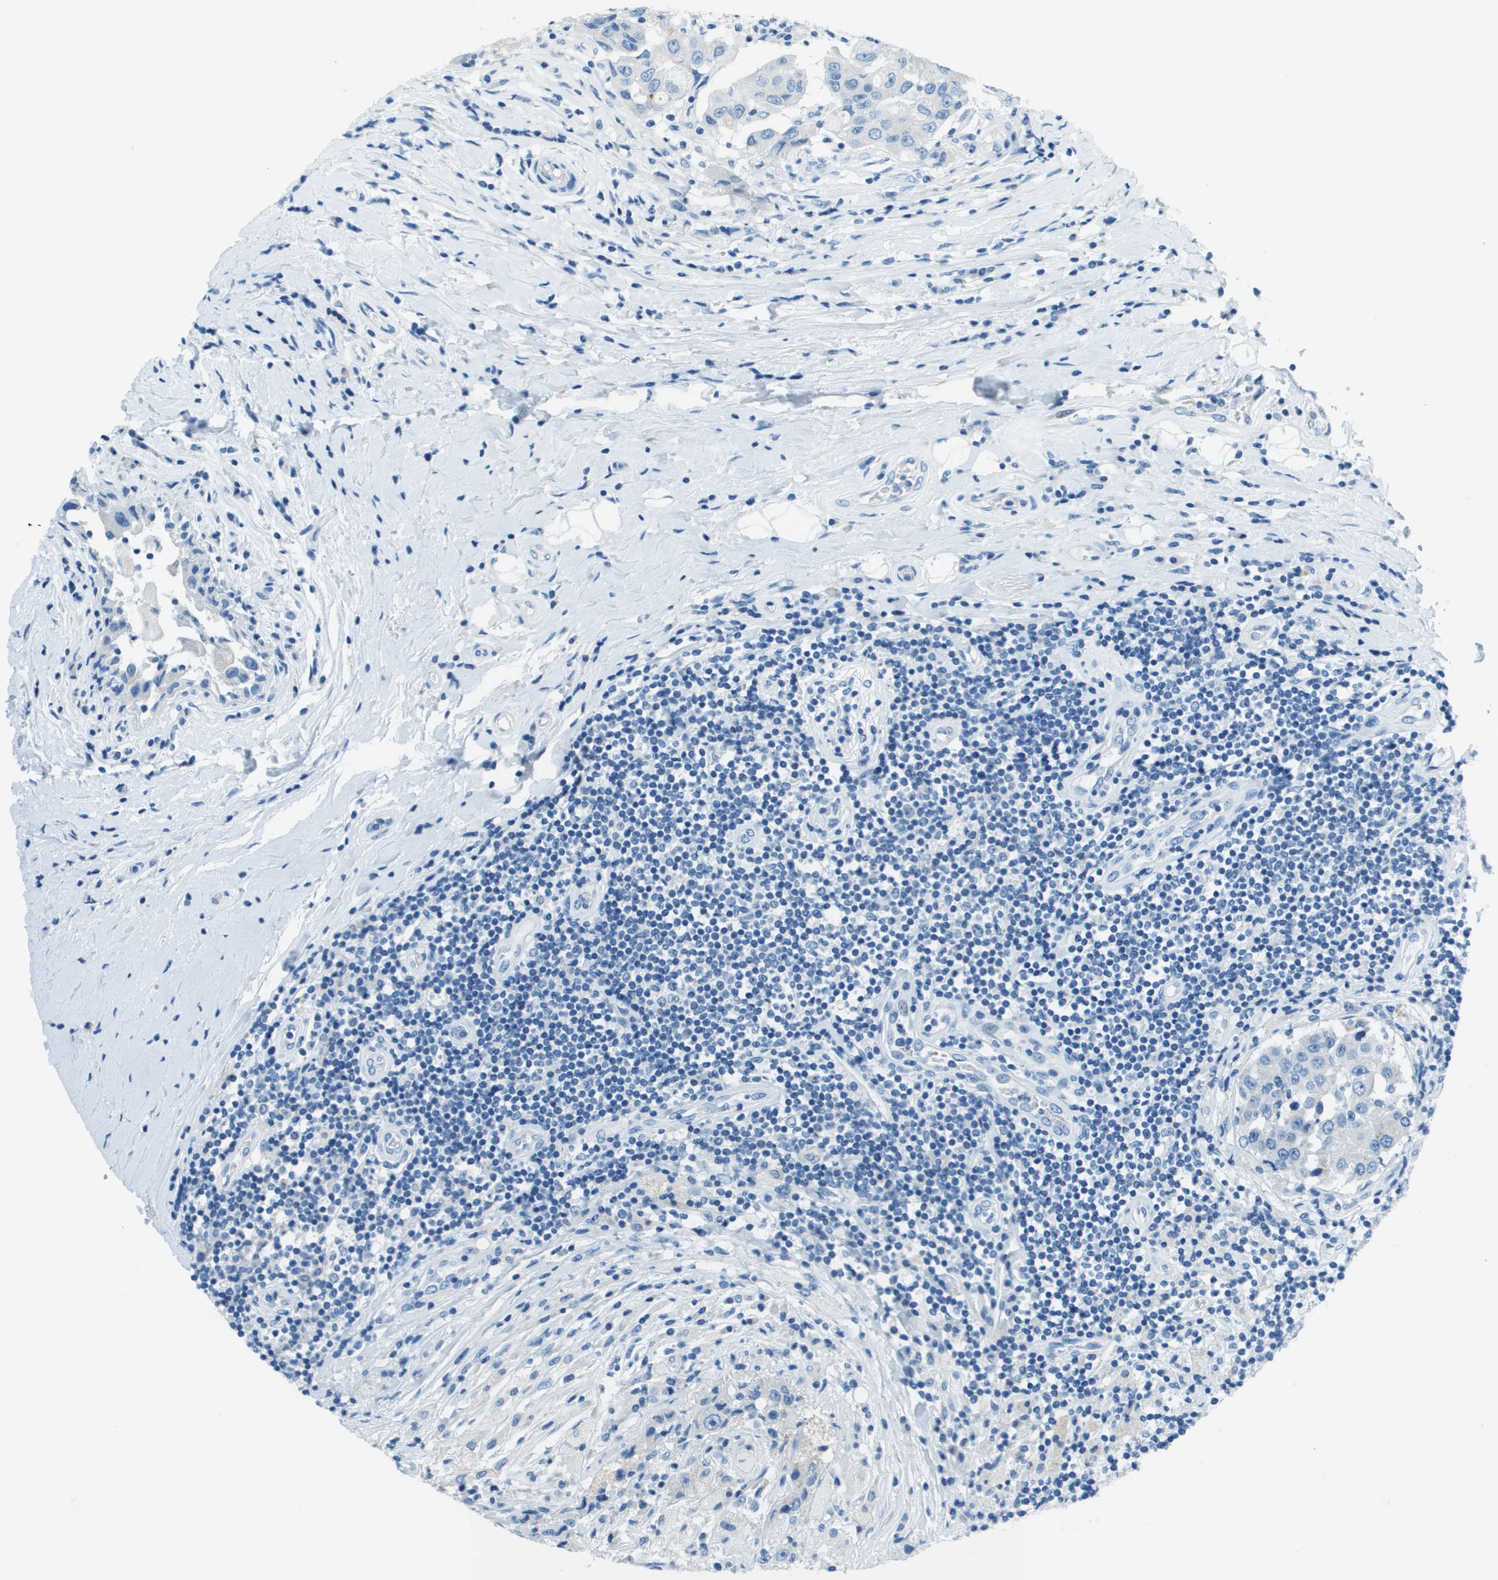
{"staining": {"intensity": "negative", "quantity": "none", "location": "none"}, "tissue": "breast cancer", "cell_type": "Tumor cells", "image_type": "cancer", "snomed": [{"axis": "morphology", "description": "Duct carcinoma"}, {"axis": "topography", "description": "Breast"}], "caption": "High power microscopy image of an immunohistochemistry (IHC) micrograph of intraductal carcinoma (breast), revealing no significant expression in tumor cells. (Brightfield microscopy of DAB immunohistochemistry (IHC) at high magnification).", "gene": "SLC16A10", "patient": {"sex": "female", "age": 27}}